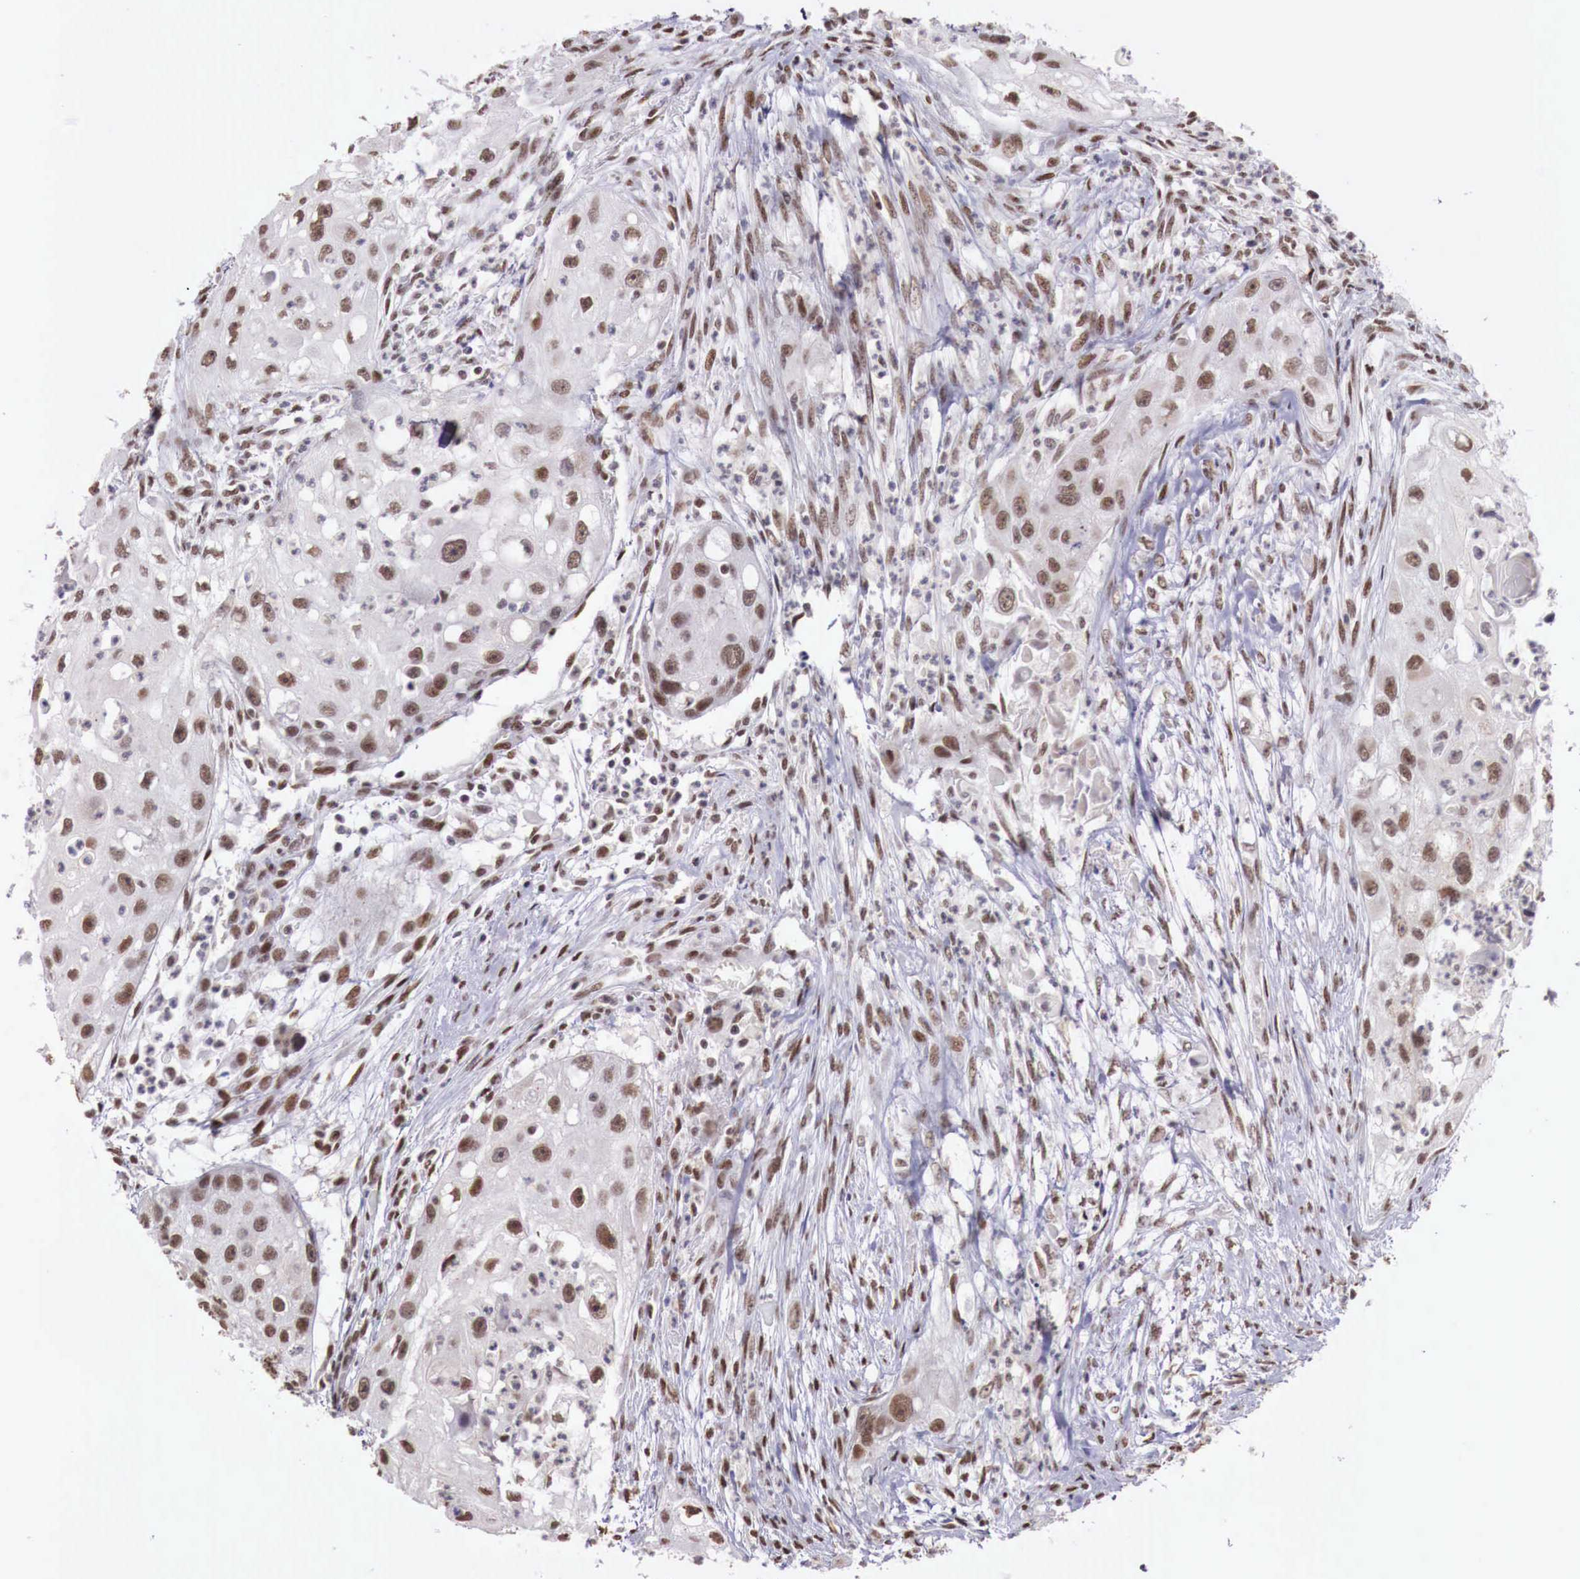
{"staining": {"intensity": "strong", "quantity": ">75%", "location": "nuclear"}, "tissue": "head and neck cancer", "cell_type": "Tumor cells", "image_type": "cancer", "snomed": [{"axis": "morphology", "description": "Squamous cell carcinoma, NOS"}, {"axis": "topography", "description": "Head-Neck"}], "caption": "A brown stain shows strong nuclear staining of a protein in human squamous cell carcinoma (head and neck) tumor cells.", "gene": "FOXP2", "patient": {"sex": "male", "age": 64}}